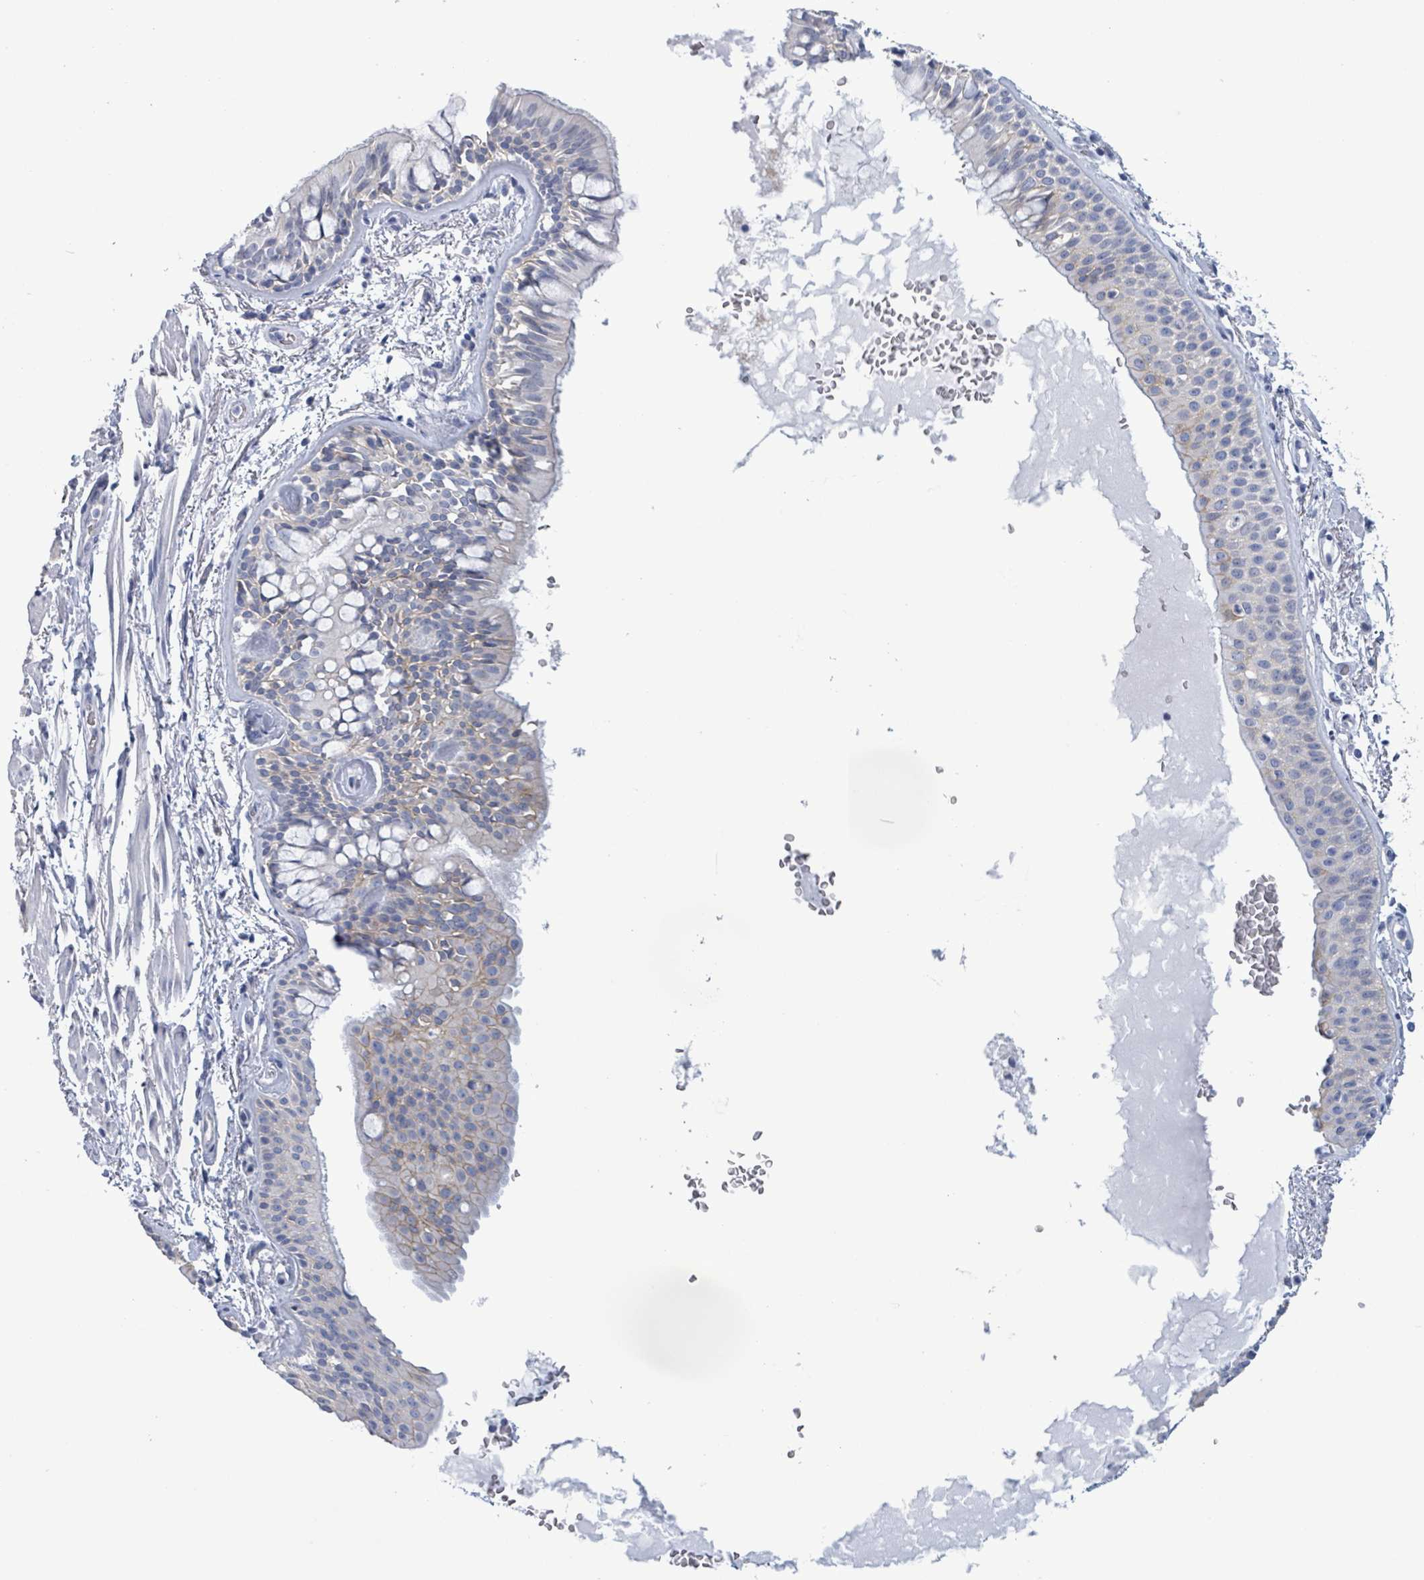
{"staining": {"intensity": "weak", "quantity": "<25%", "location": "cytoplasmic/membranous"}, "tissue": "bronchus", "cell_type": "Respiratory epithelial cells", "image_type": "normal", "snomed": [{"axis": "morphology", "description": "Normal tissue, NOS"}, {"axis": "topography", "description": "Bronchus"}], "caption": "IHC photomicrograph of unremarkable human bronchus stained for a protein (brown), which displays no expression in respiratory epithelial cells. (Brightfield microscopy of DAB IHC at high magnification).", "gene": "BSG", "patient": {"sex": "male", "age": 70}}